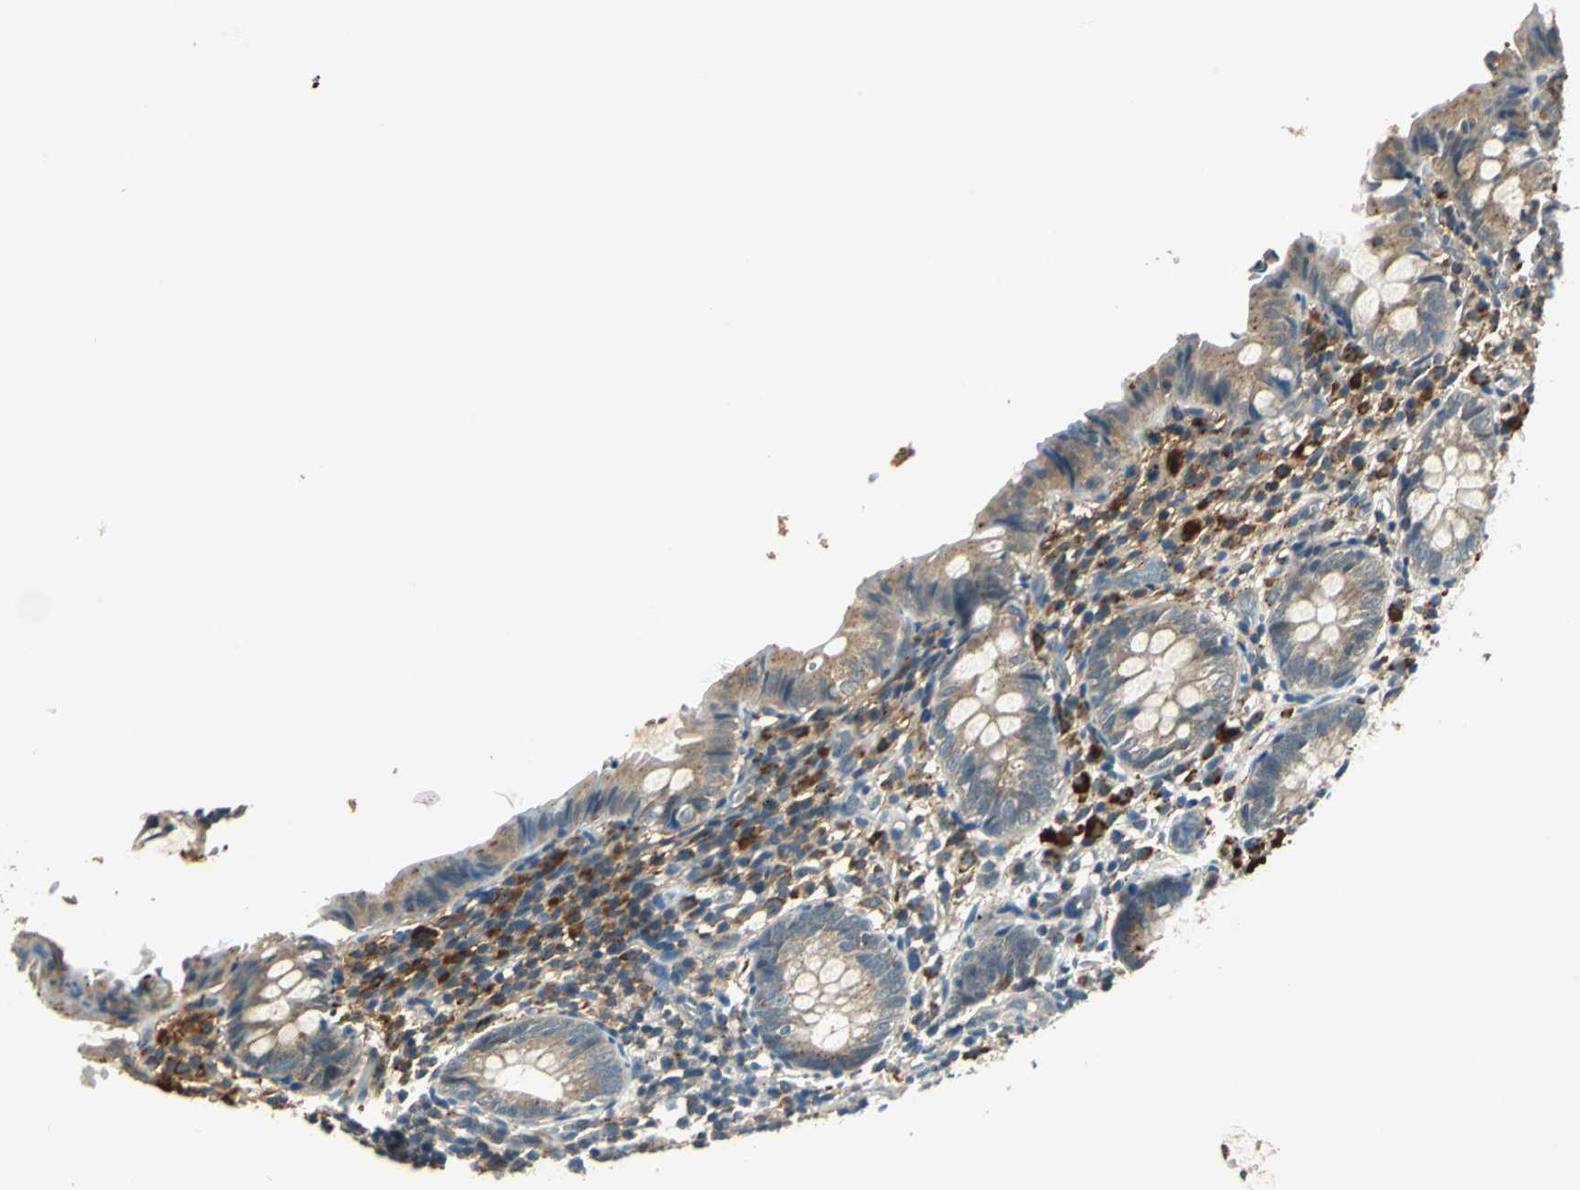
{"staining": {"intensity": "weak", "quantity": ">75%", "location": "cytoplasmic/membranous"}, "tissue": "appendix", "cell_type": "Glandular cells", "image_type": "normal", "snomed": [{"axis": "morphology", "description": "Normal tissue, NOS"}, {"axis": "topography", "description": "Appendix"}], "caption": "IHC micrograph of unremarkable appendix stained for a protein (brown), which reveals low levels of weak cytoplasmic/membranous positivity in approximately >75% of glandular cells.", "gene": "NIT1", "patient": {"sex": "female", "age": 10}}